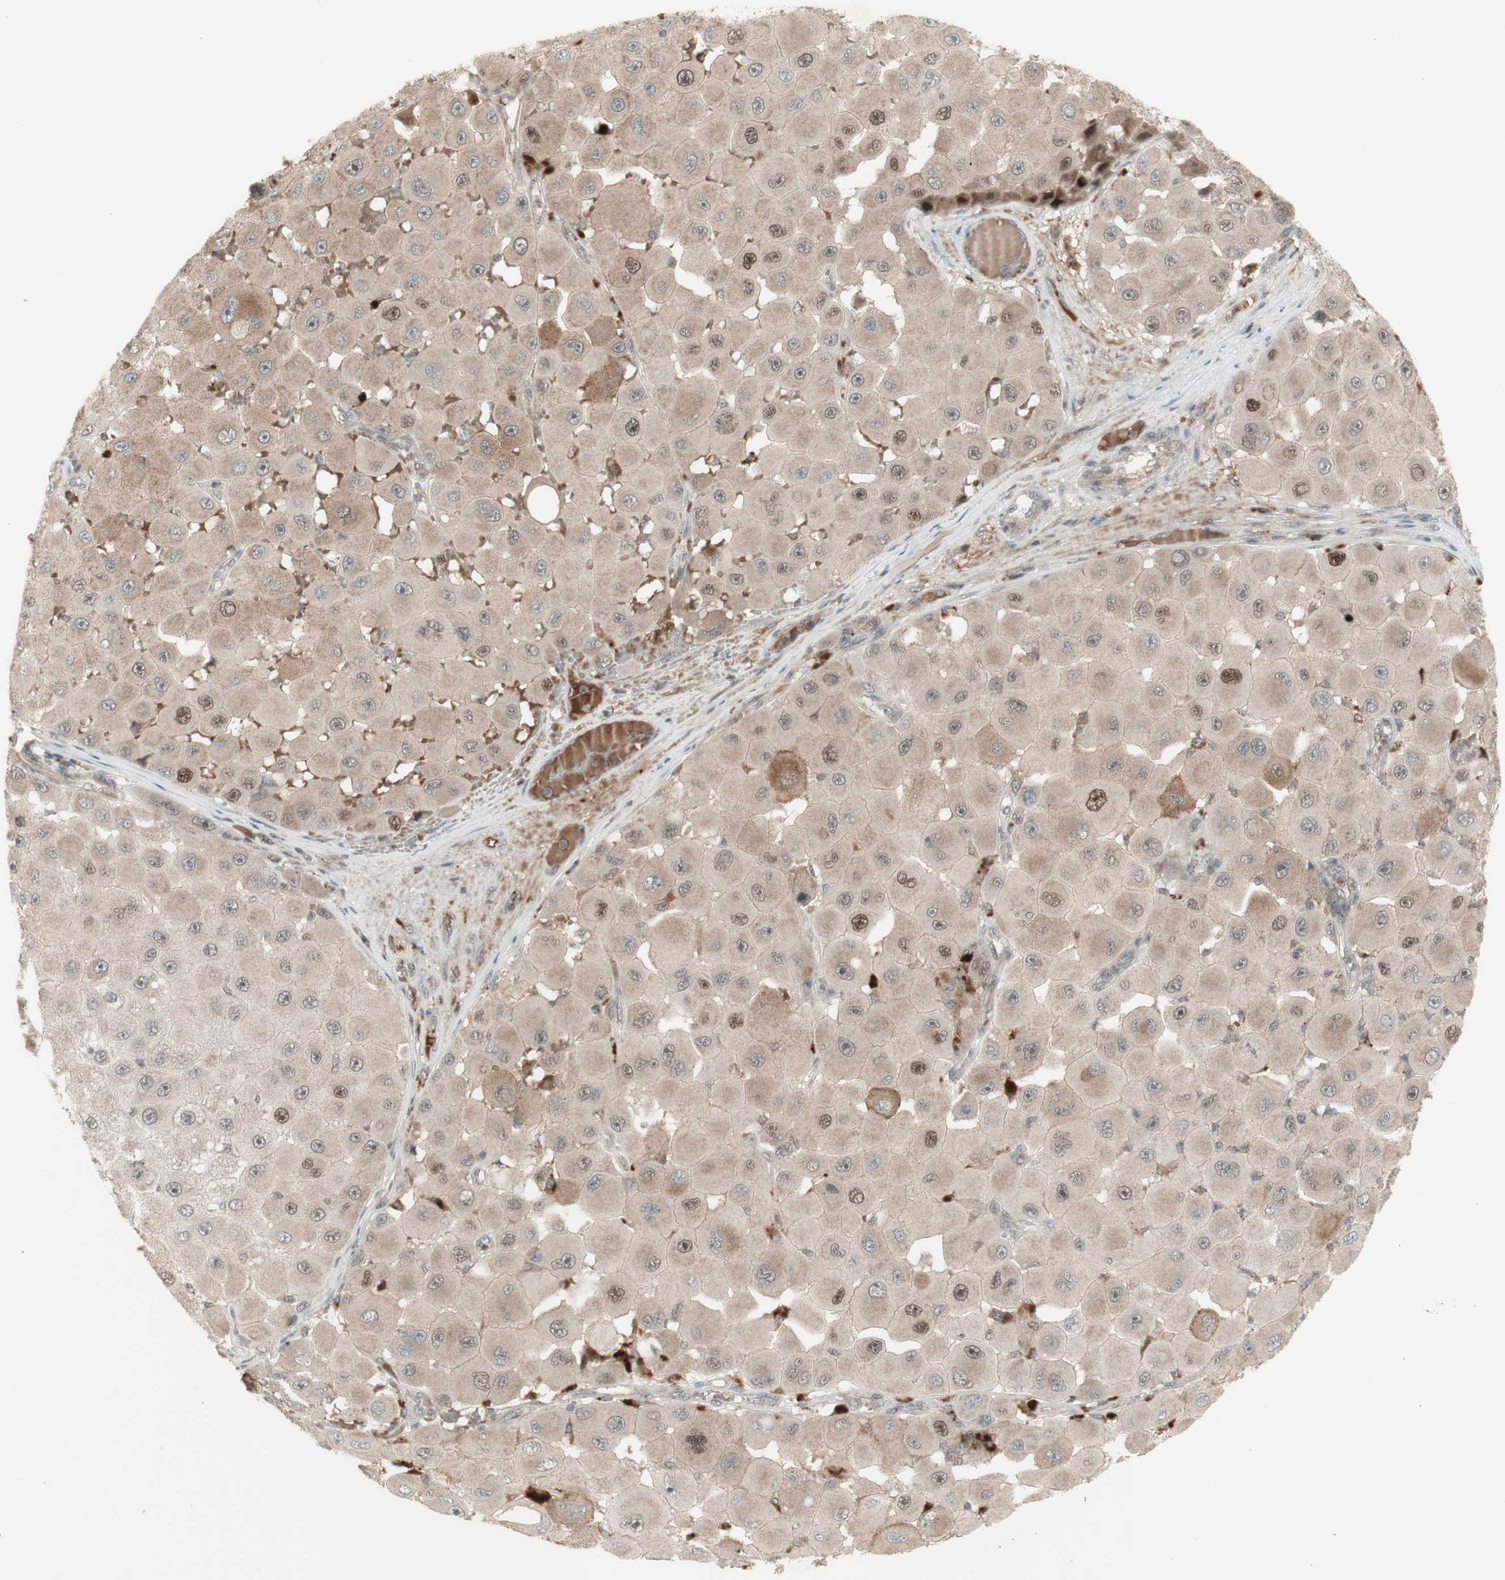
{"staining": {"intensity": "strong", "quantity": "25%-75%", "location": "cytoplasmic/membranous,nuclear"}, "tissue": "melanoma", "cell_type": "Tumor cells", "image_type": "cancer", "snomed": [{"axis": "morphology", "description": "Malignant melanoma, NOS"}, {"axis": "topography", "description": "Skin"}], "caption": "The photomicrograph reveals staining of malignant melanoma, revealing strong cytoplasmic/membranous and nuclear protein positivity (brown color) within tumor cells. Nuclei are stained in blue.", "gene": "MSH6", "patient": {"sex": "female", "age": 81}}